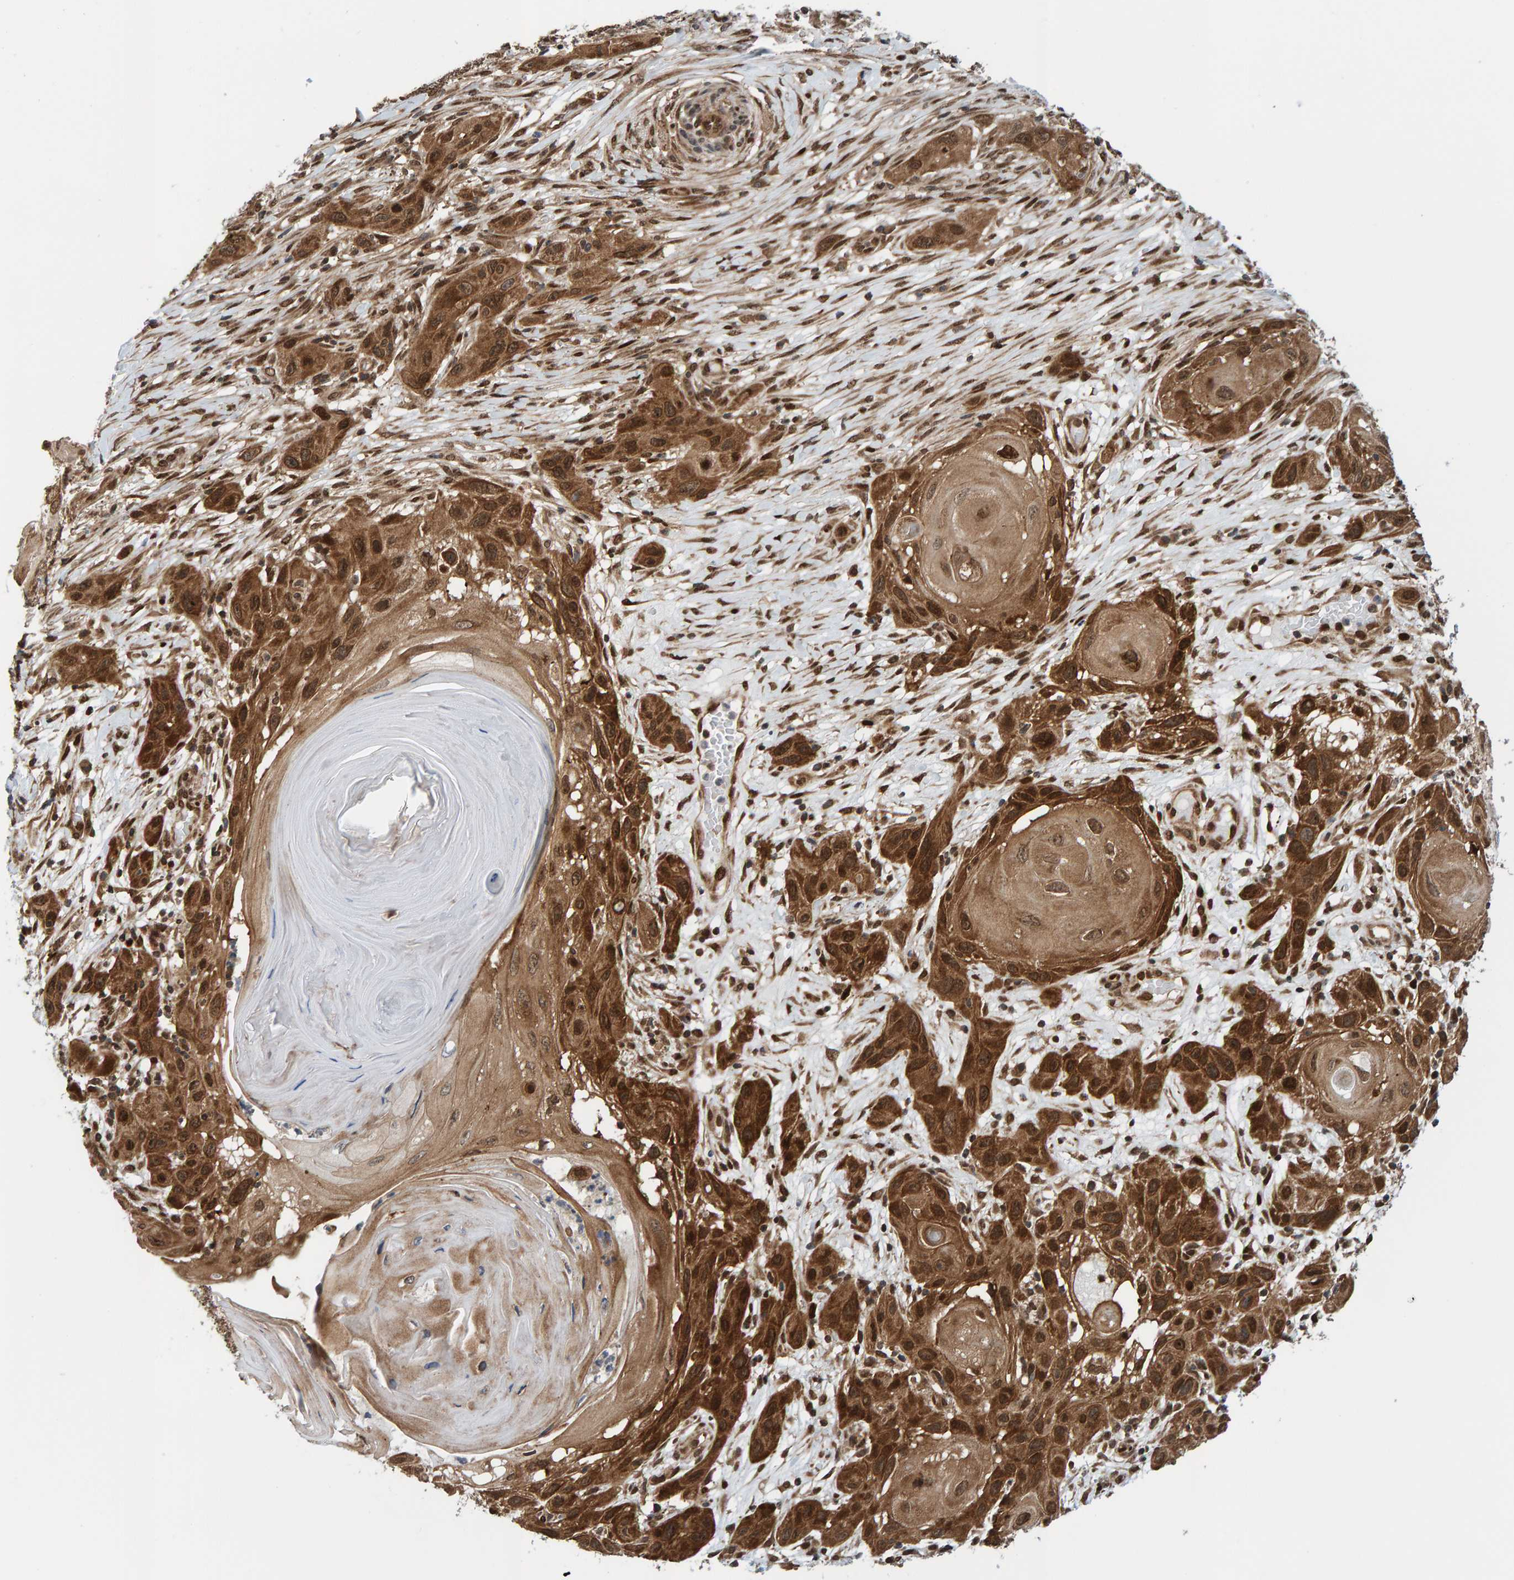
{"staining": {"intensity": "moderate", "quantity": ">75%", "location": "cytoplasmic/membranous,nuclear"}, "tissue": "skin cancer", "cell_type": "Tumor cells", "image_type": "cancer", "snomed": [{"axis": "morphology", "description": "Squamous cell carcinoma, NOS"}, {"axis": "topography", "description": "Skin"}], "caption": "Protein staining exhibits moderate cytoplasmic/membranous and nuclear expression in about >75% of tumor cells in squamous cell carcinoma (skin).", "gene": "ZNF366", "patient": {"sex": "female", "age": 96}}